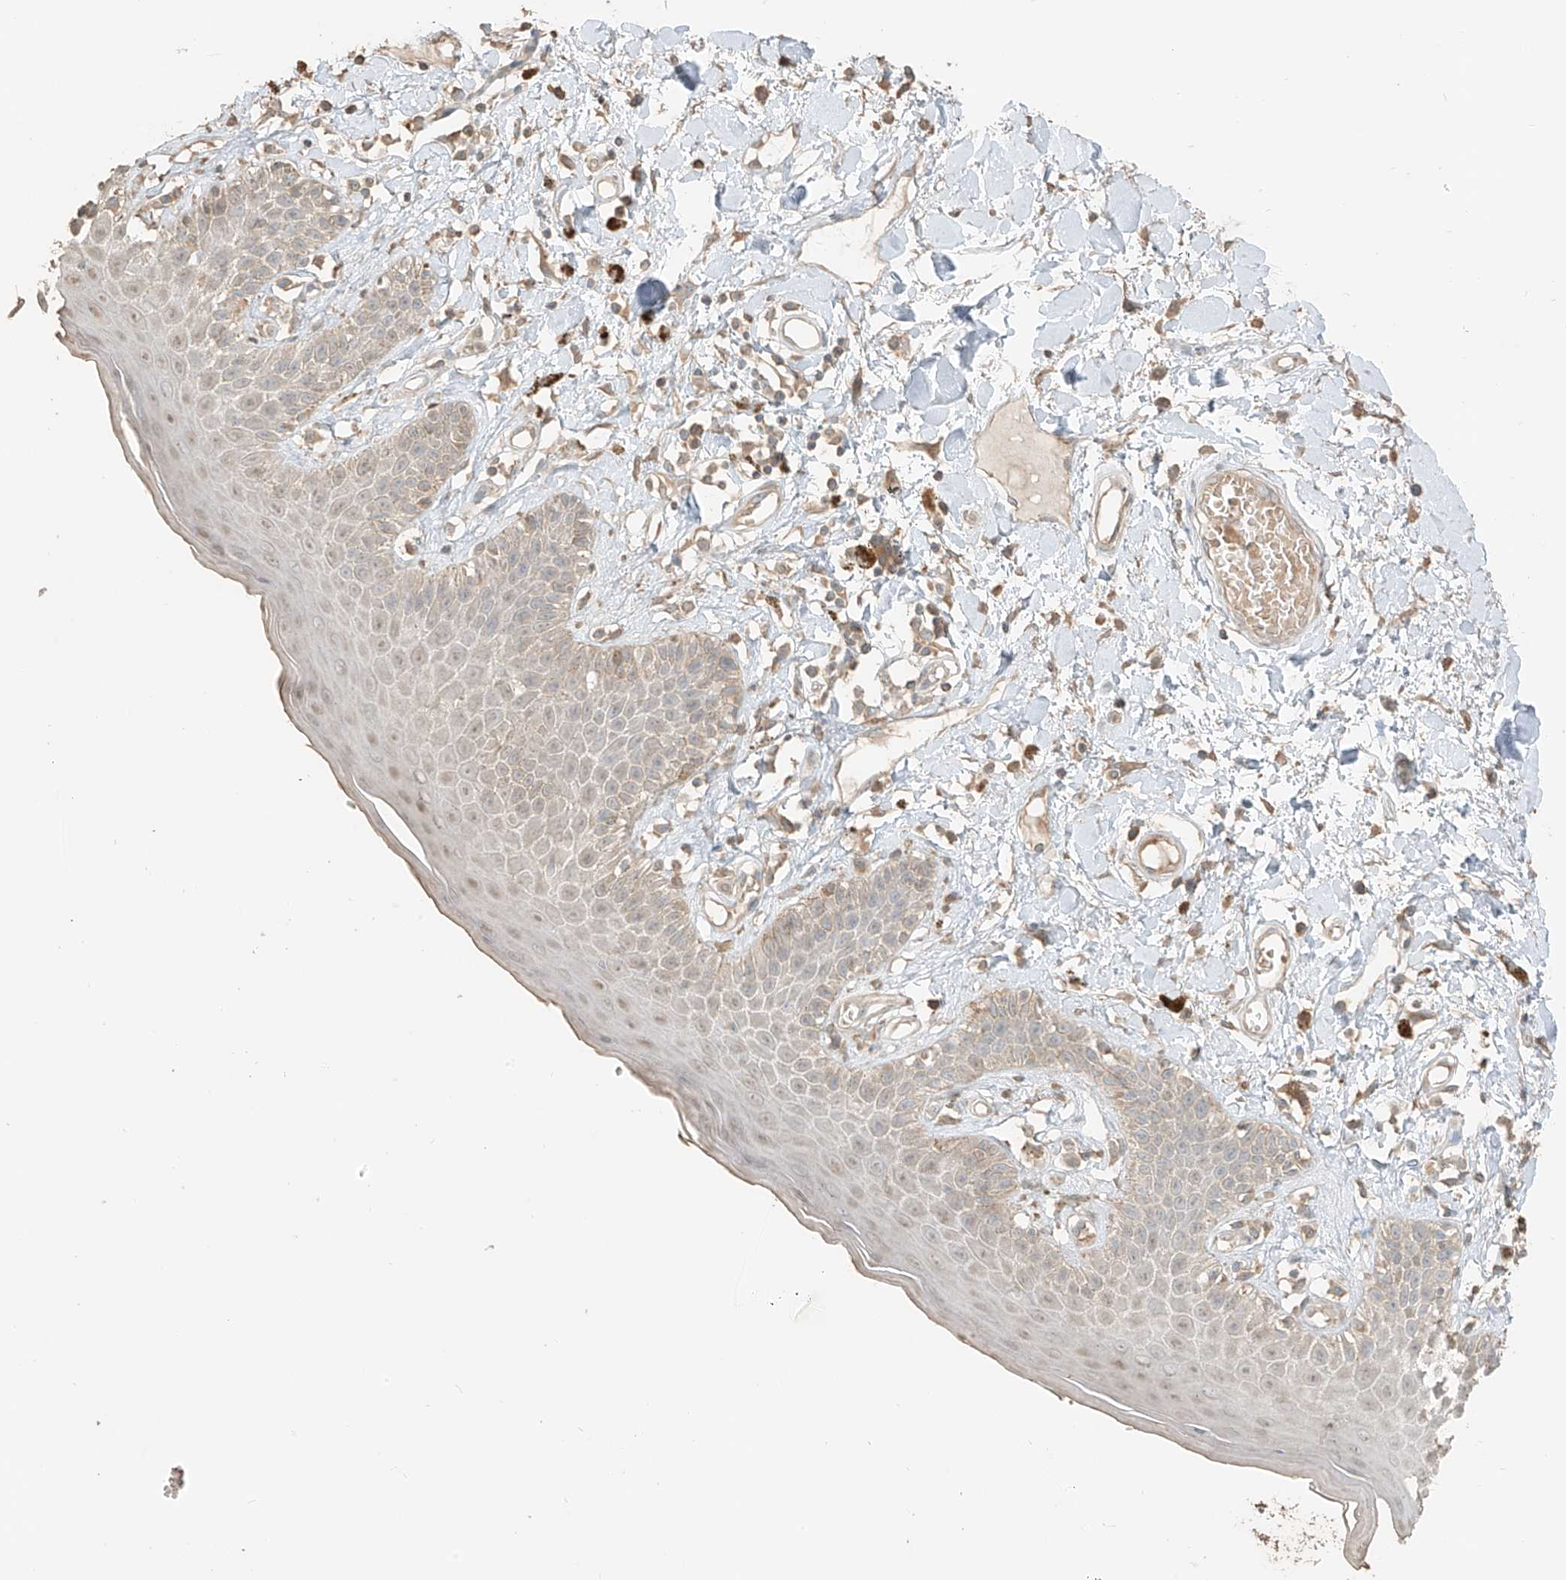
{"staining": {"intensity": "weak", "quantity": "<25%", "location": "cytoplasmic/membranous,nuclear"}, "tissue": "skin", "cell_type": "Epidermal cells", "image_type": "normal", "snomed": [{"axis": "morphology", "description": "Normal tissue, NOS"}, {"axis": "topography", "description": "Anal"}], "caption": "Immunohistochemistry (IHC) of normal human skin displays no positivity in epidermal cells. The staining is performed using DAB brown chromogen with nuclei counter-stained in using hematoxylin.", "gene": "RFTN2", "patient": {"sex": "female", "age": 78}}